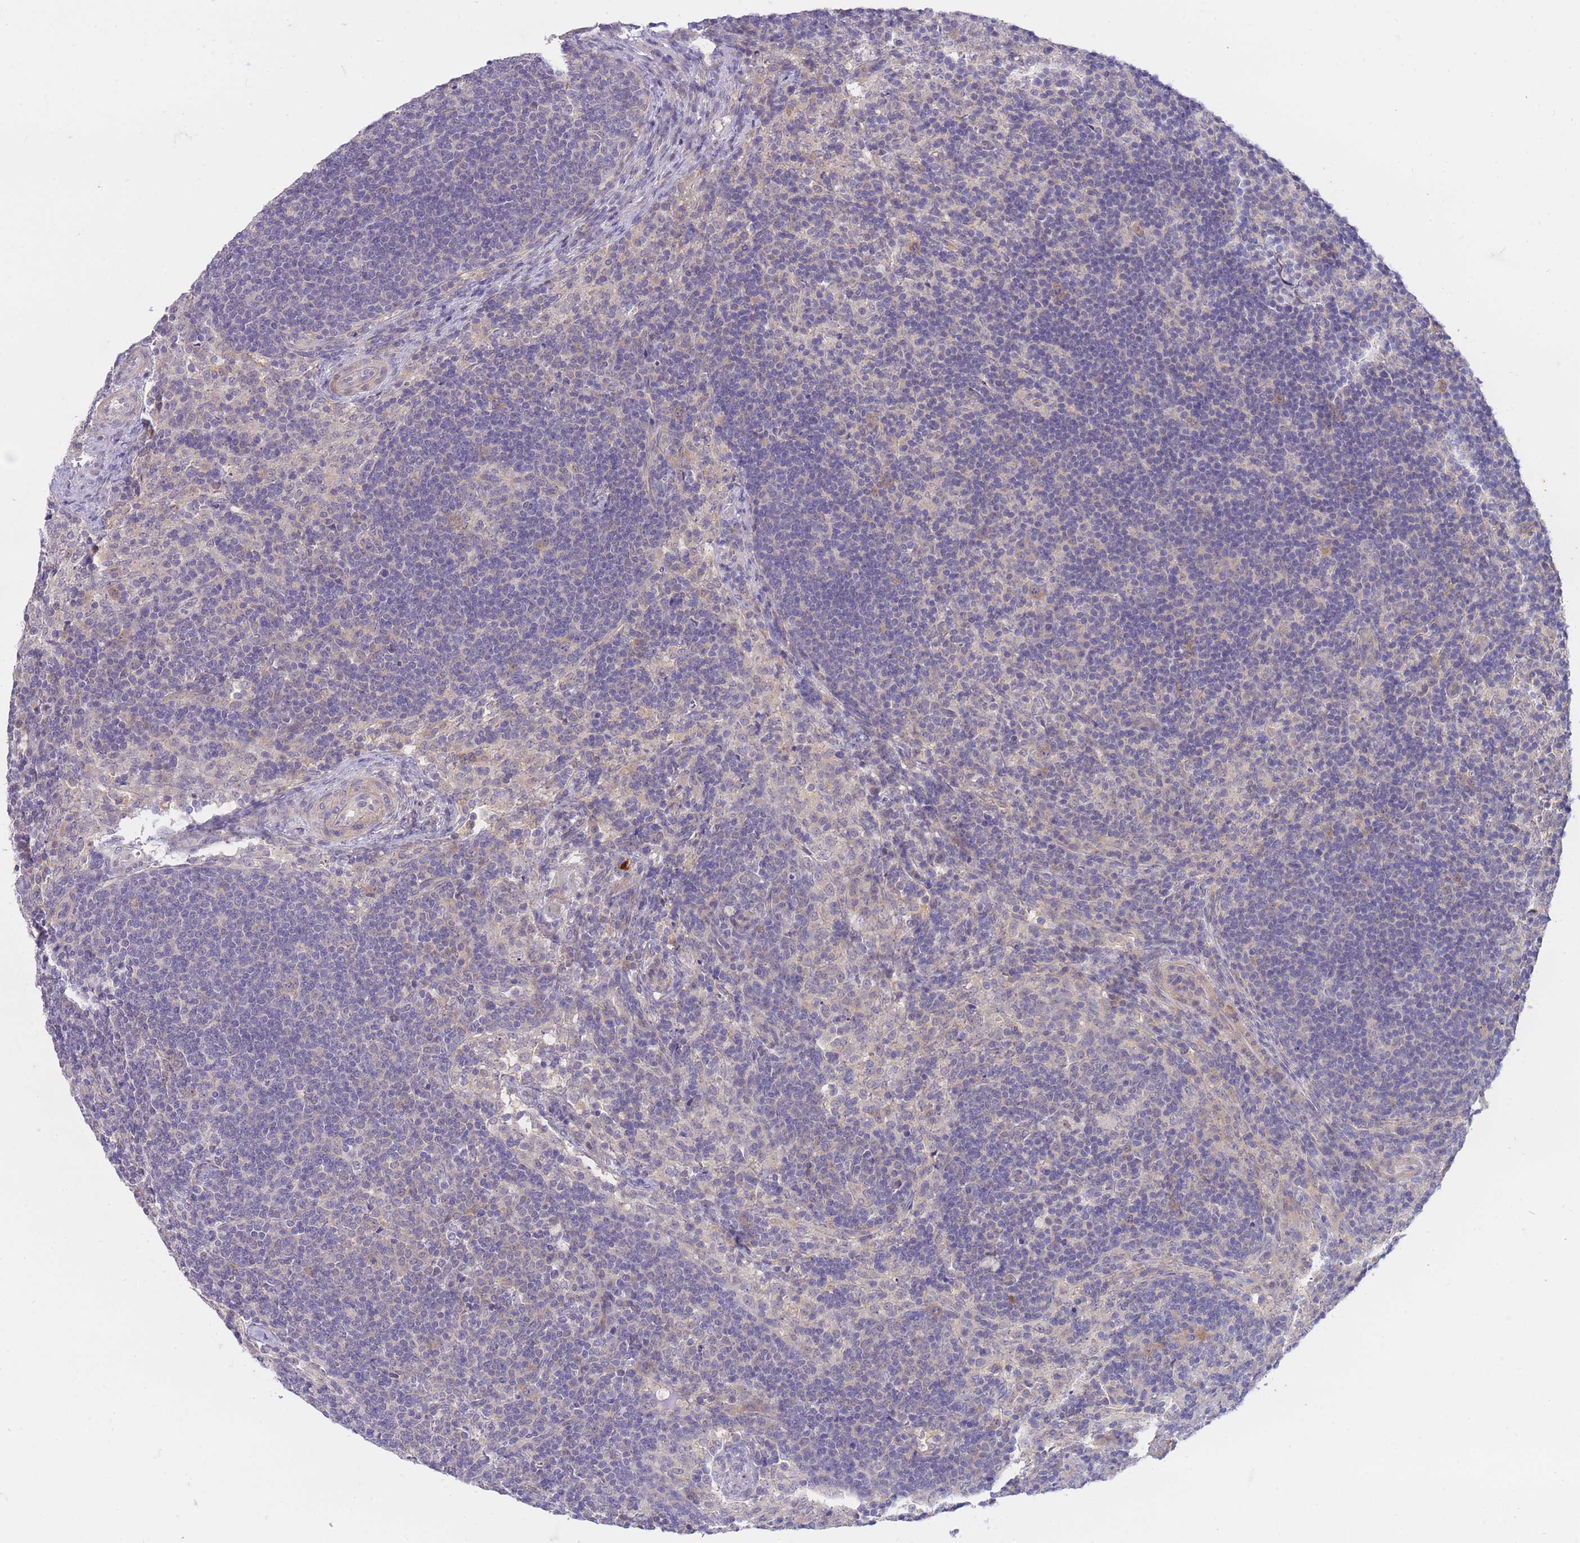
{"staining": {"intensity": "negative", "quantity": "none", "location": "none"}, "tissue": "lymph node", "cell_type": "Non-germinal center cells", "image_type": "normal", "snomed": [{"axis": "morphology", "description": "Normal tissue, NOS"}, {"axis": "topography", "description": "Lymph node"}], "caption": "The micrograph demonstrates no staining of non-germinal center cells in unremarkable lymph node. Brightfield microscopy of immunohistochemistry stained with DAB (brown) and hematoxylin (blue), captured at high magnification.", "gene": "SUGT1", "patient": {"sex": "female", "age": 30}}